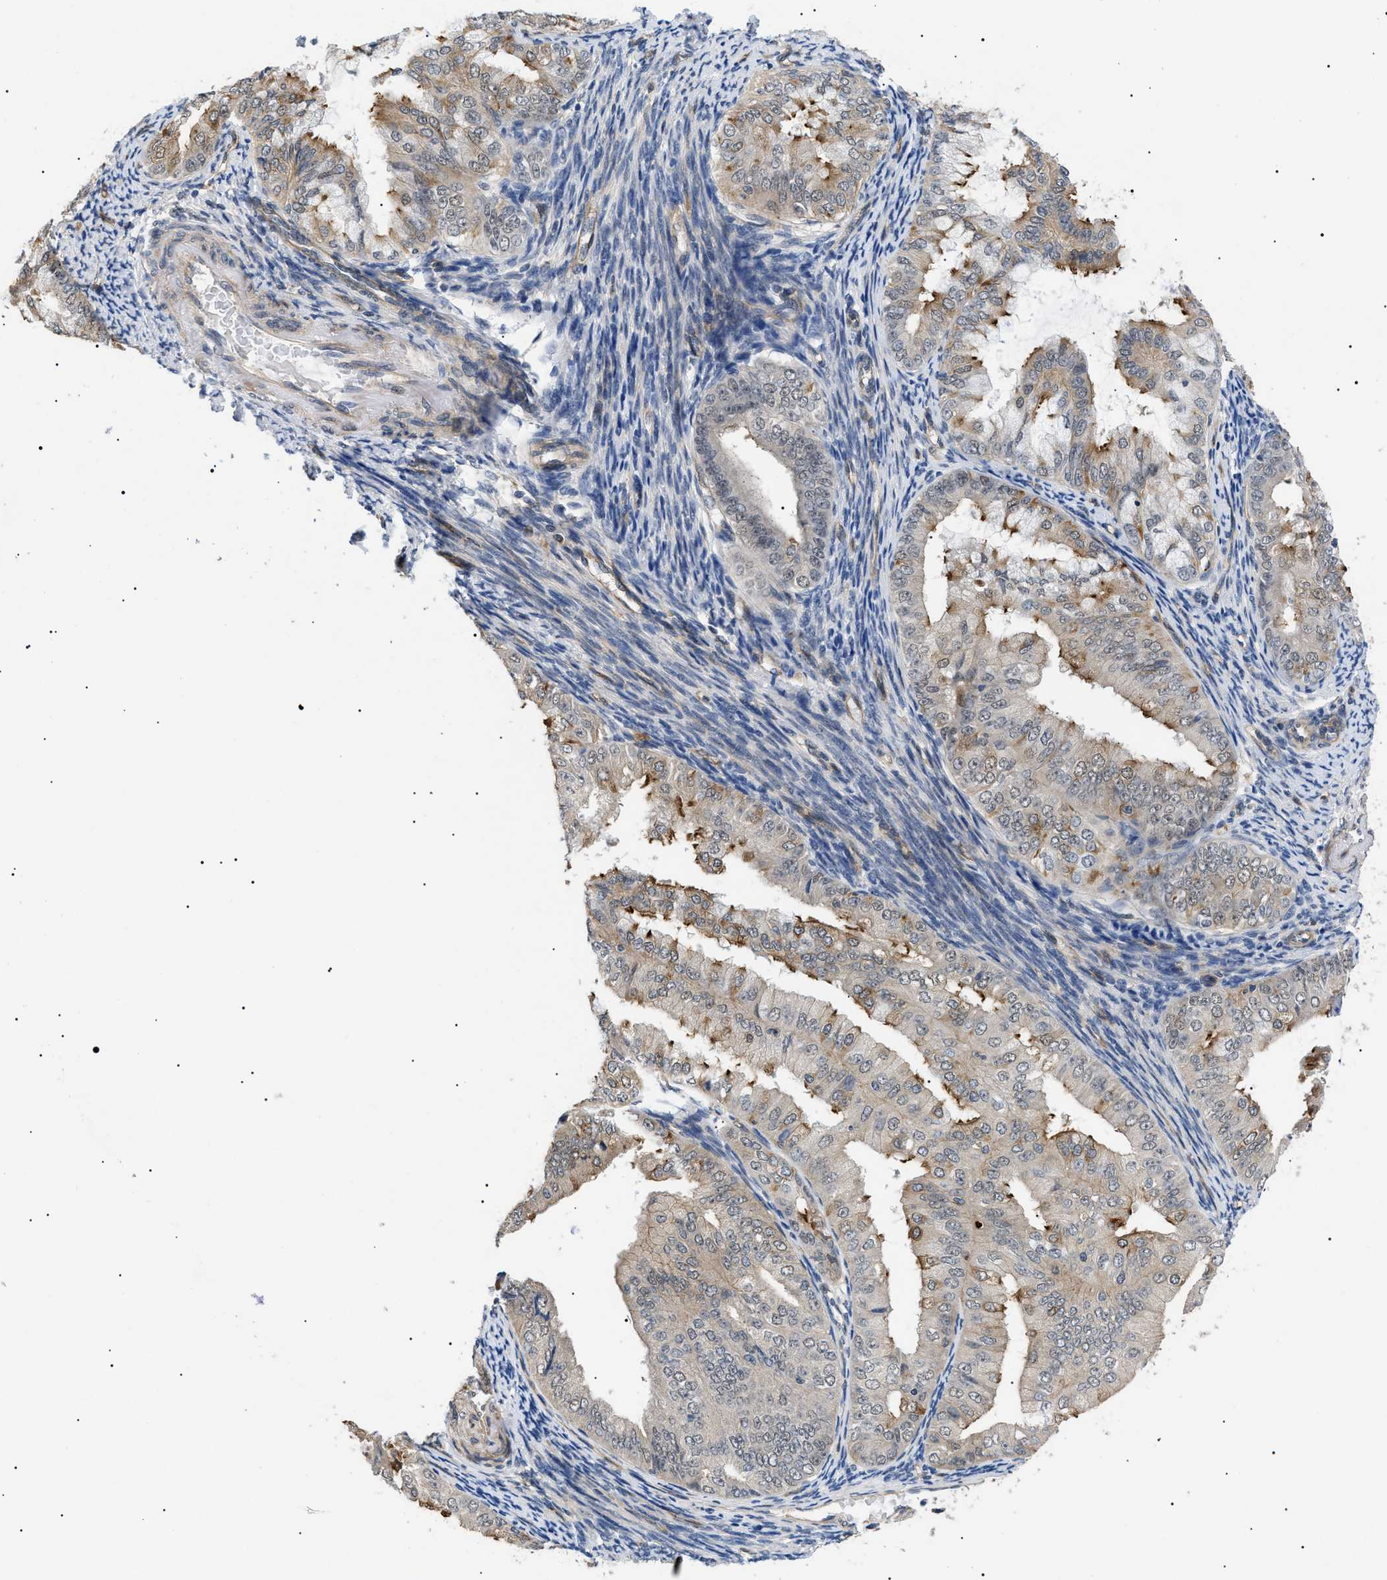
{"staining": {"intensity": "weak", "quantity": ">75%", "location": "cytoplasmic/membranous"}, "tissue": "endometrial cancer", "cell_type": "Tumor cells", "image_type": "cancer", "snomed": [{"axis": "morphology", "description": "Adenocarcinoma, NOS"}, {"axis": "topography", "description": "Endometrium"}], "caption": "A high-resolution micrograph shows immunohistochemistry staining of endometrial adenocarcinoma, which reveals weak cytoplasmic/membranous expression in approximately >75% of tumor cells.", "gene": "CRCP", "patient": {"sex": "female", "age": 63}}